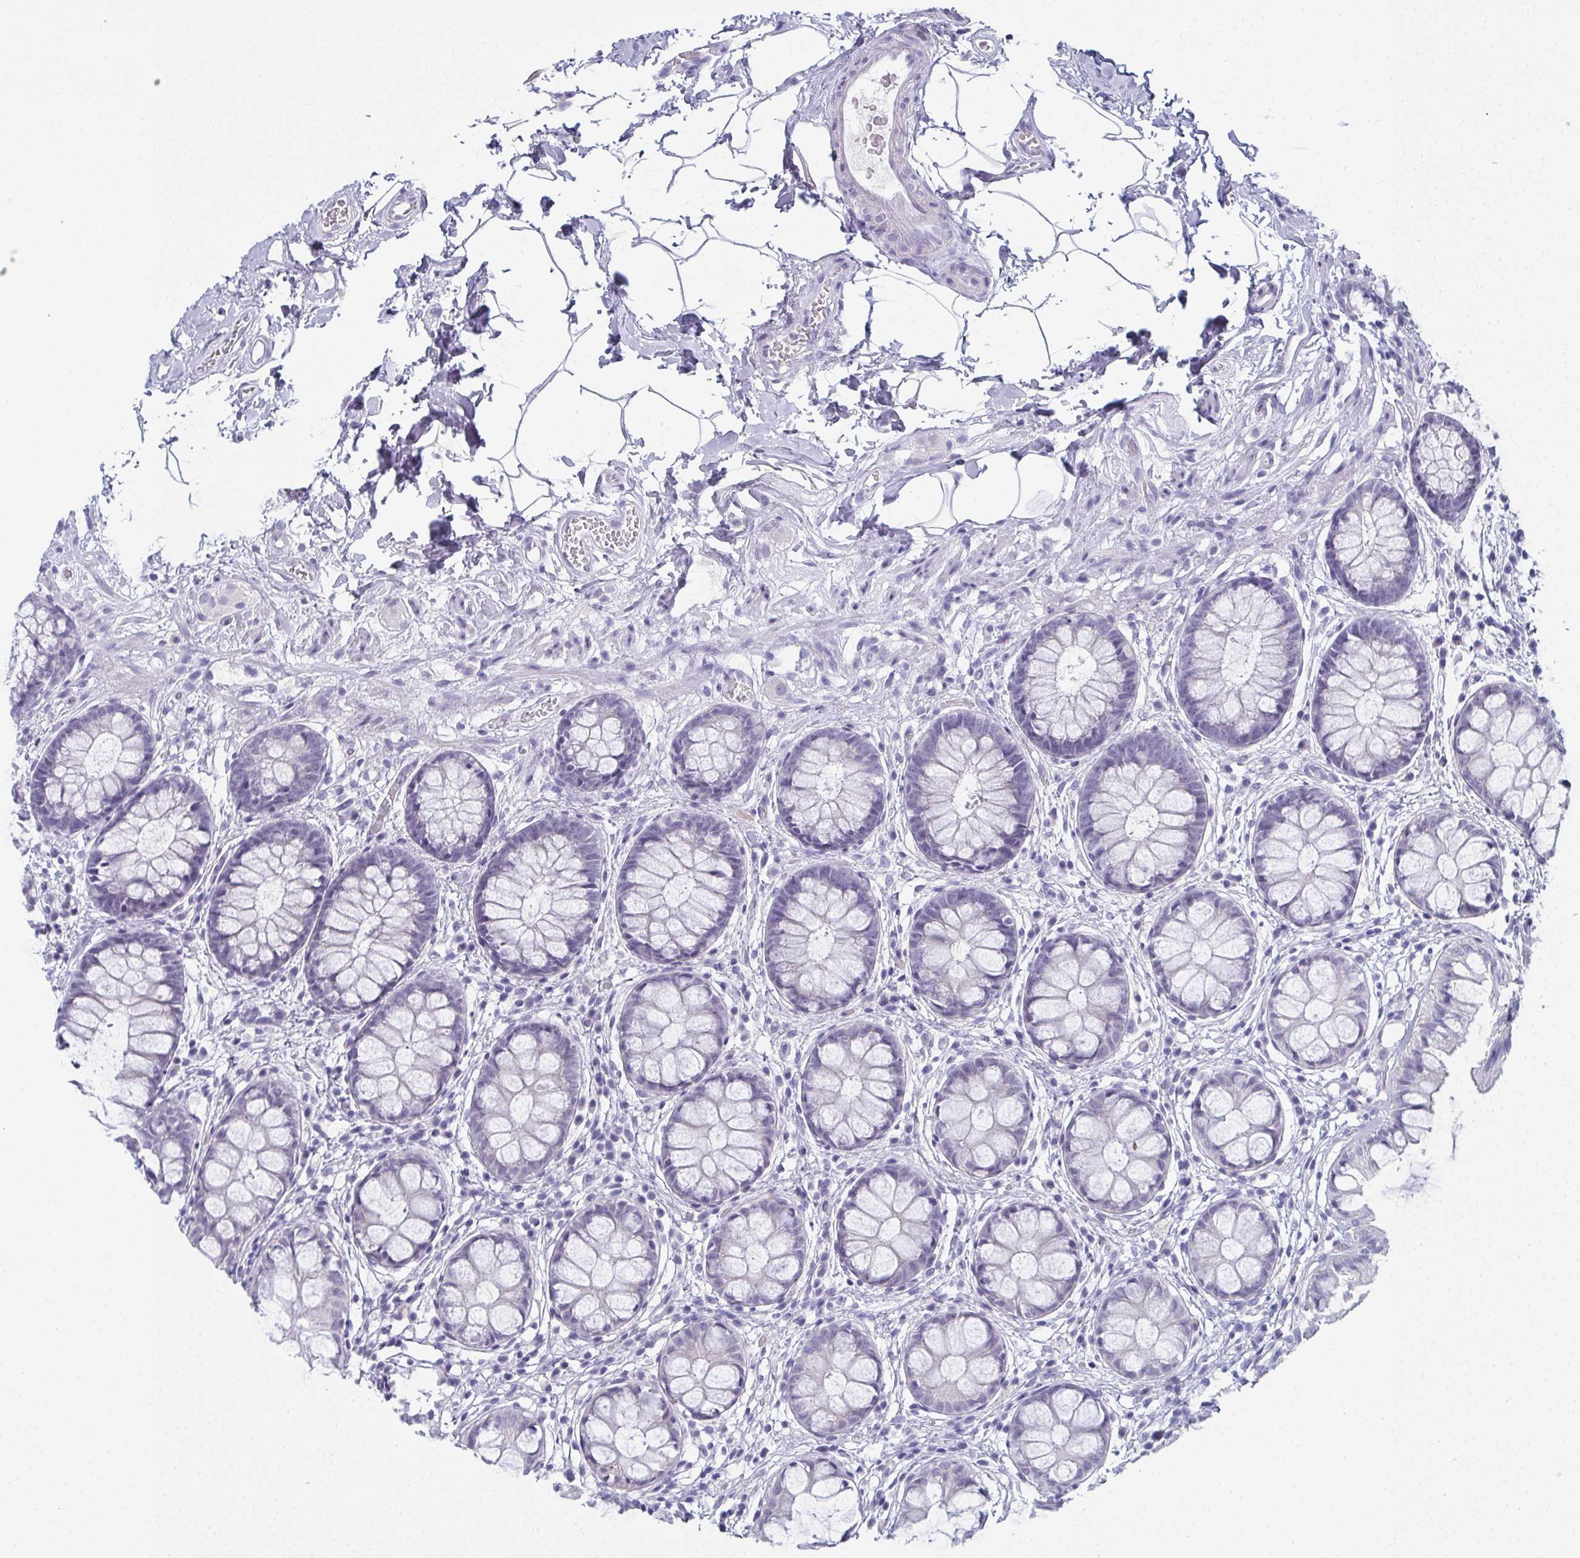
{"staining": {"intensity": "negative", "quantity": "none", "location": "none"}, "tissue": "rectum", "cell_type": "Glandular cells", "image_type": "normal", "snomed": [{"axis": "morphology", "description": "Normal tissue, NOS"}, {"axis": "topography", "description": "Rectum"}], "caption": "There is no significant expression in glandular cells of rectum. (DAB IHC visualized using brightfield microscopy, high magnification).", "gene": "SLC36A2", "patient": {"sex": "female", "age": 62}}